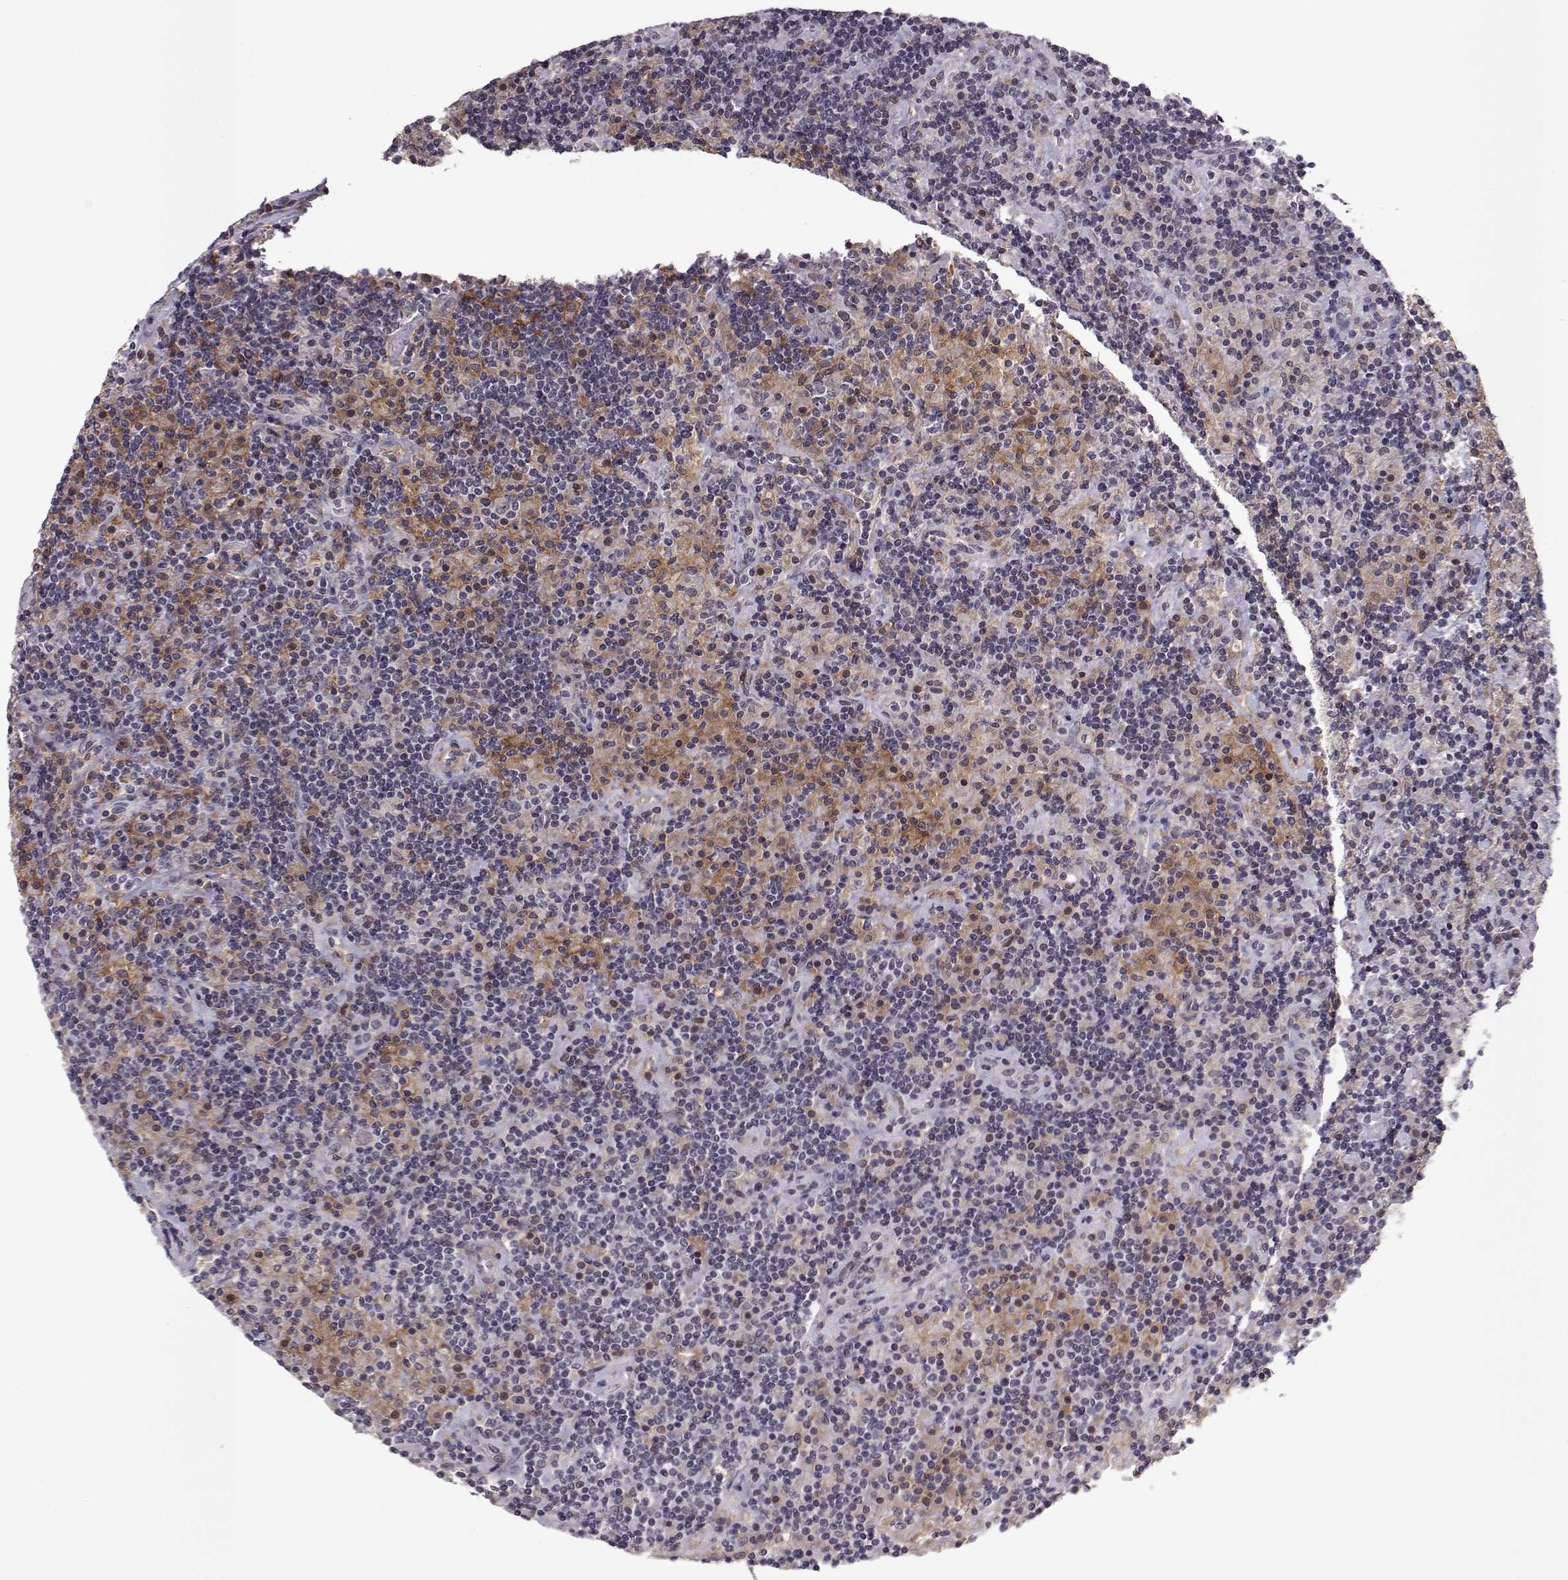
{"staining": {"intensity": "negative", "quantity": "none", "location": "none"}, "tissue": "lymphoma", "cell_type": "Tumor cells", "image_type": "cancer", "snomed": [{"axis": "morphology", "description": "Hodgkin's disease, NOS"}, {"axis": "topography", "description": "Lymph node"}], "caption": "Immunohistochemistry (IHC) of Hodgkin's disease reveals no staining in tumor cells.", "gene": "PLEKHG3", "patient": {"sex": "male", "age": 70}}